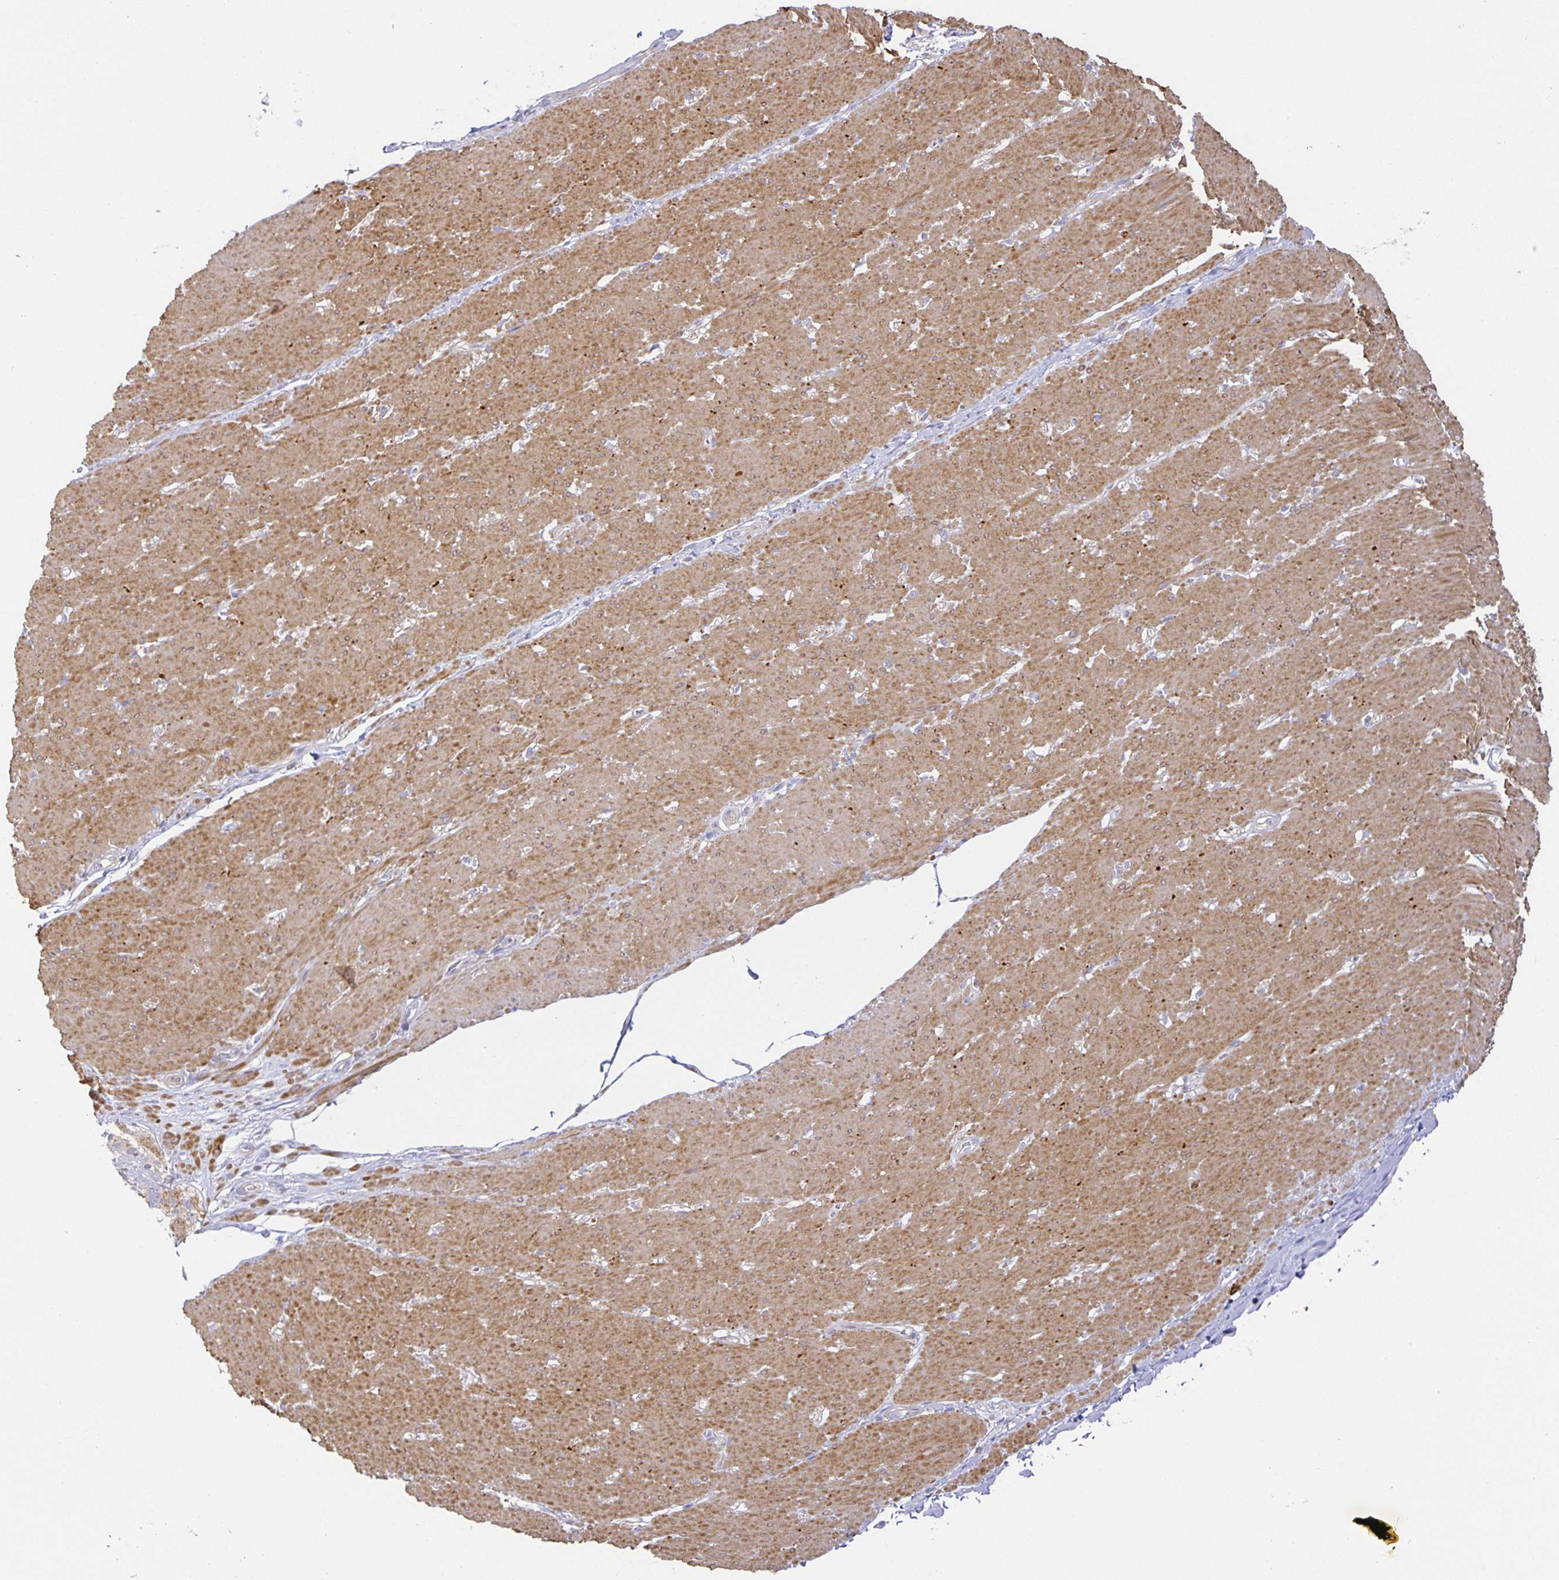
{"staining": {"intensity": "moderate", "quantity": ">75%", "location": "cytoplasmic/membranous"}, "tissue": "smooth muscle", "cell_type": "Smooth muscle cells", "image_type": "normal", "snomed": [{"axis": "morphology", "description": "Normal tissue, NOS"}, {"axis": "topography", "description": "Smooth muscle"}, {"axis": "topography", "description": "Rectum"}], "caption": "This photomicrograph reveals unremarkable smooth muscle stained with immunohistochemistry (IHC) to label a protein in brown. The cytoplasmic/membranous of smooth muscle cells show moderate positivity for the protein. Nuclei are counter-stained blue.", "gene": "FLRT3", "patient": {"sex": "male", "age": 53}}